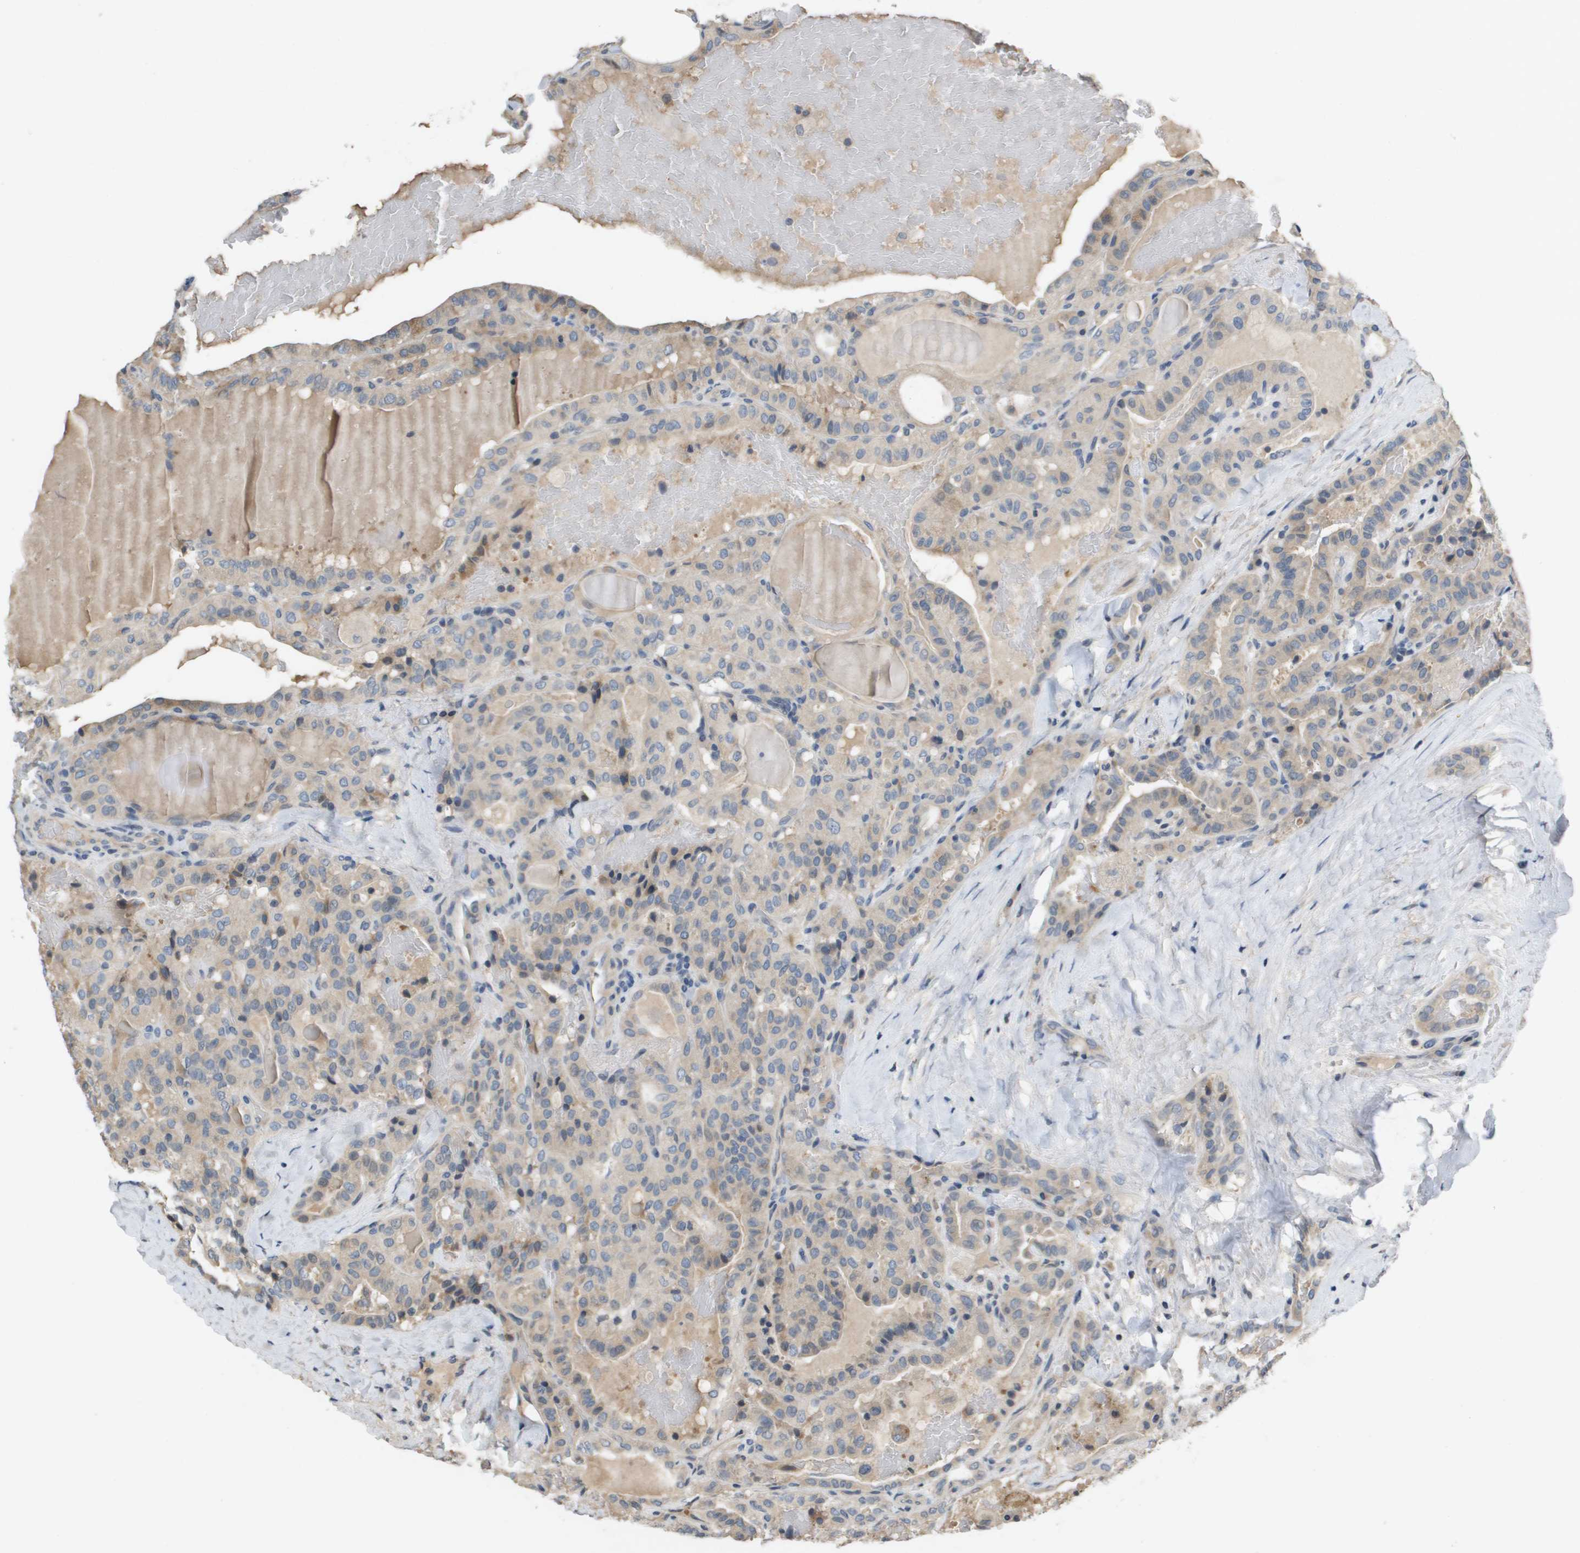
{"staining": {"intensity": "weak", "quantity": ">75%", "location": "cytoplasmic/membranous"}, "tissue": "thyroid cancer", "cell_type": "Tumor cells", "image_type": "cancer", "snomed": [{"axis": "morphology", "description": "Papillary adenocarcinoma, NOS"}, {"axis": "topography", "description": "Thyroid gland"}], "caption": "Weak cytoplasmic/membranous protein staining is identified in about >75% of tumor cells in papillary adenocarcinoma (thyroid).", "gene": "CAPN11", "patient": {"sex": "male", "age": 77}}